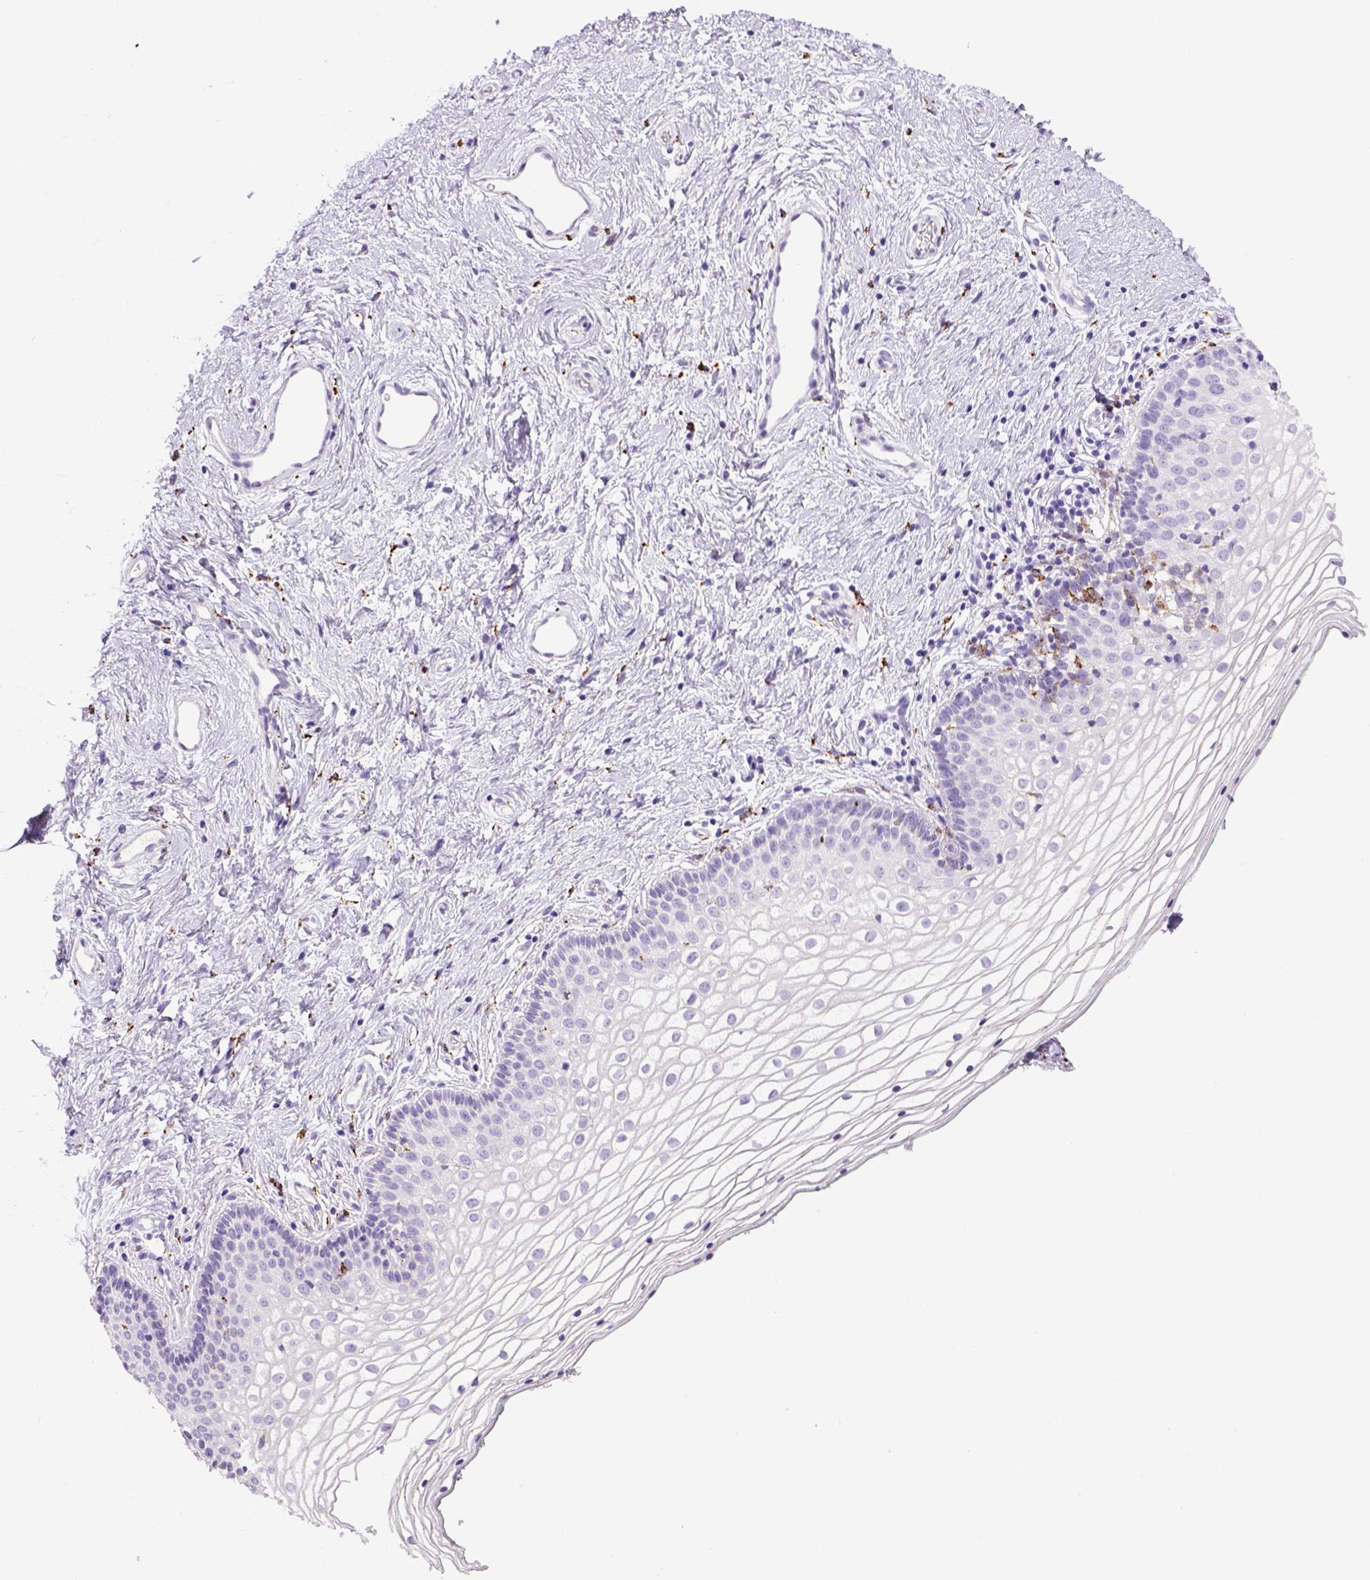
{"staining": {"intensity": "negative", "quantity": "none", "location": "none"}, "tissue": "vagina", "cell_type": "Squamous epithelial cells", "image_type": "normal", "snomed": [{"axis": "morphology", "description": "Normal tissue, NOS"}, {"axis": "topography", "description": "Vagina"}], "caption": "Normal vagina was stained to show a protein in brown. There is no significant positivity in squamous epithelial cells.", "gene": "CD68", "patient": {"sex": "female", "age": 36}}